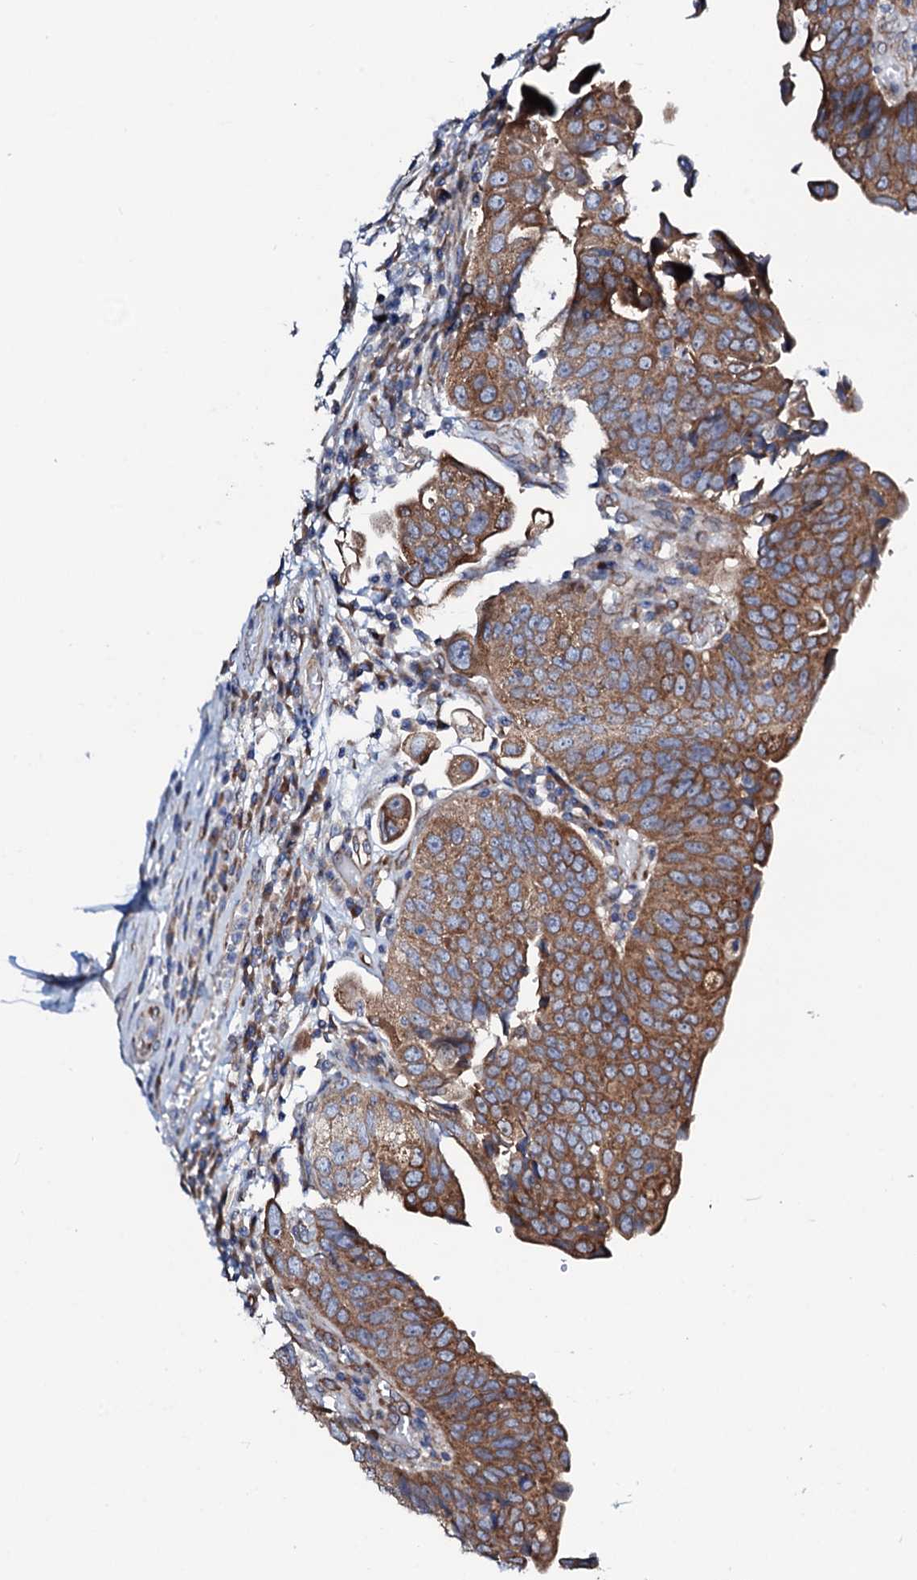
{"staining": {"intensity": "moderate", "quantity": "25%-75%", "location": "cytoplasmic/membranous"}, "tissue": "urothelial cancer", "cell_type": "Tumor cells", "image_type": "cancer", "snomed": [{"axis": "morphology", "description": "Urothelial carcinoma, High grade"}, {"axis": "topography", "description": "Urinary bladder"}], "caption": "An image of human urothelial cancer stained for a protein exhibits moderate cytoplasmic/membranous brown staining in tumor cells.", "gene": "STARD13", "patient": {"sex": "female", "age": 80}}